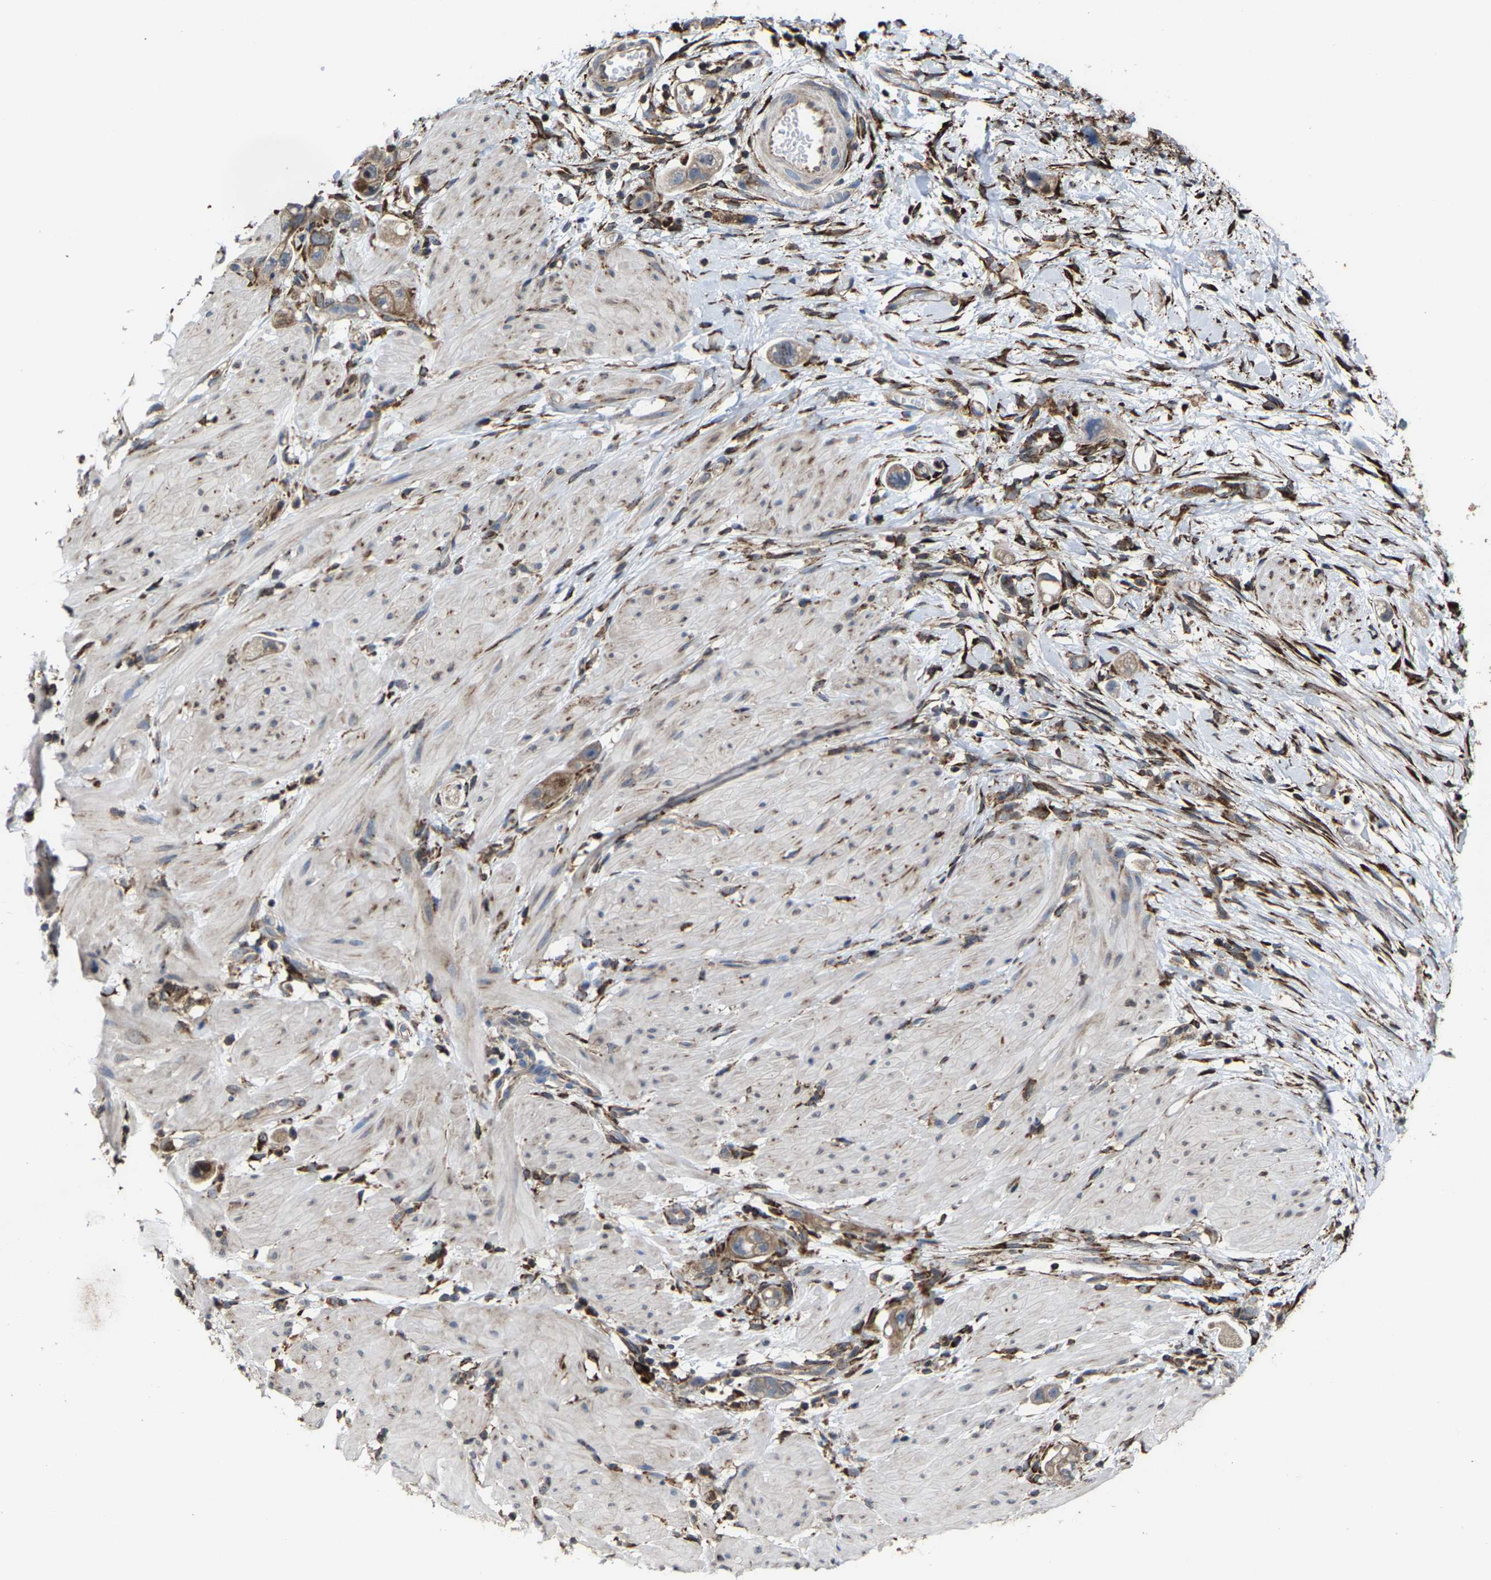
{"staining": {"intensity": "weak", "quantity": "25%-75%", "location": "cytoplasmic/membranous"}, "tissue": "stomach cancer", "cell_type": "Tumor cells", "image_type": "cancer", "snomed": [{"axis": "morphology", "description": "Adenocarcinoma, NOS"}, {"axis": "topography", "description": "Stomach"}, {"axis": "topography", "description": "Stomach, lower"}], "caption": "Protein expression analysis of human stomach cancer (adenocarcinoma) reveals weak cytoplasmic/membranous positivity in about 25%-75% of tumor cells.", "gene": "FGD3", "patient": {"sex": "female", "age": 48}}